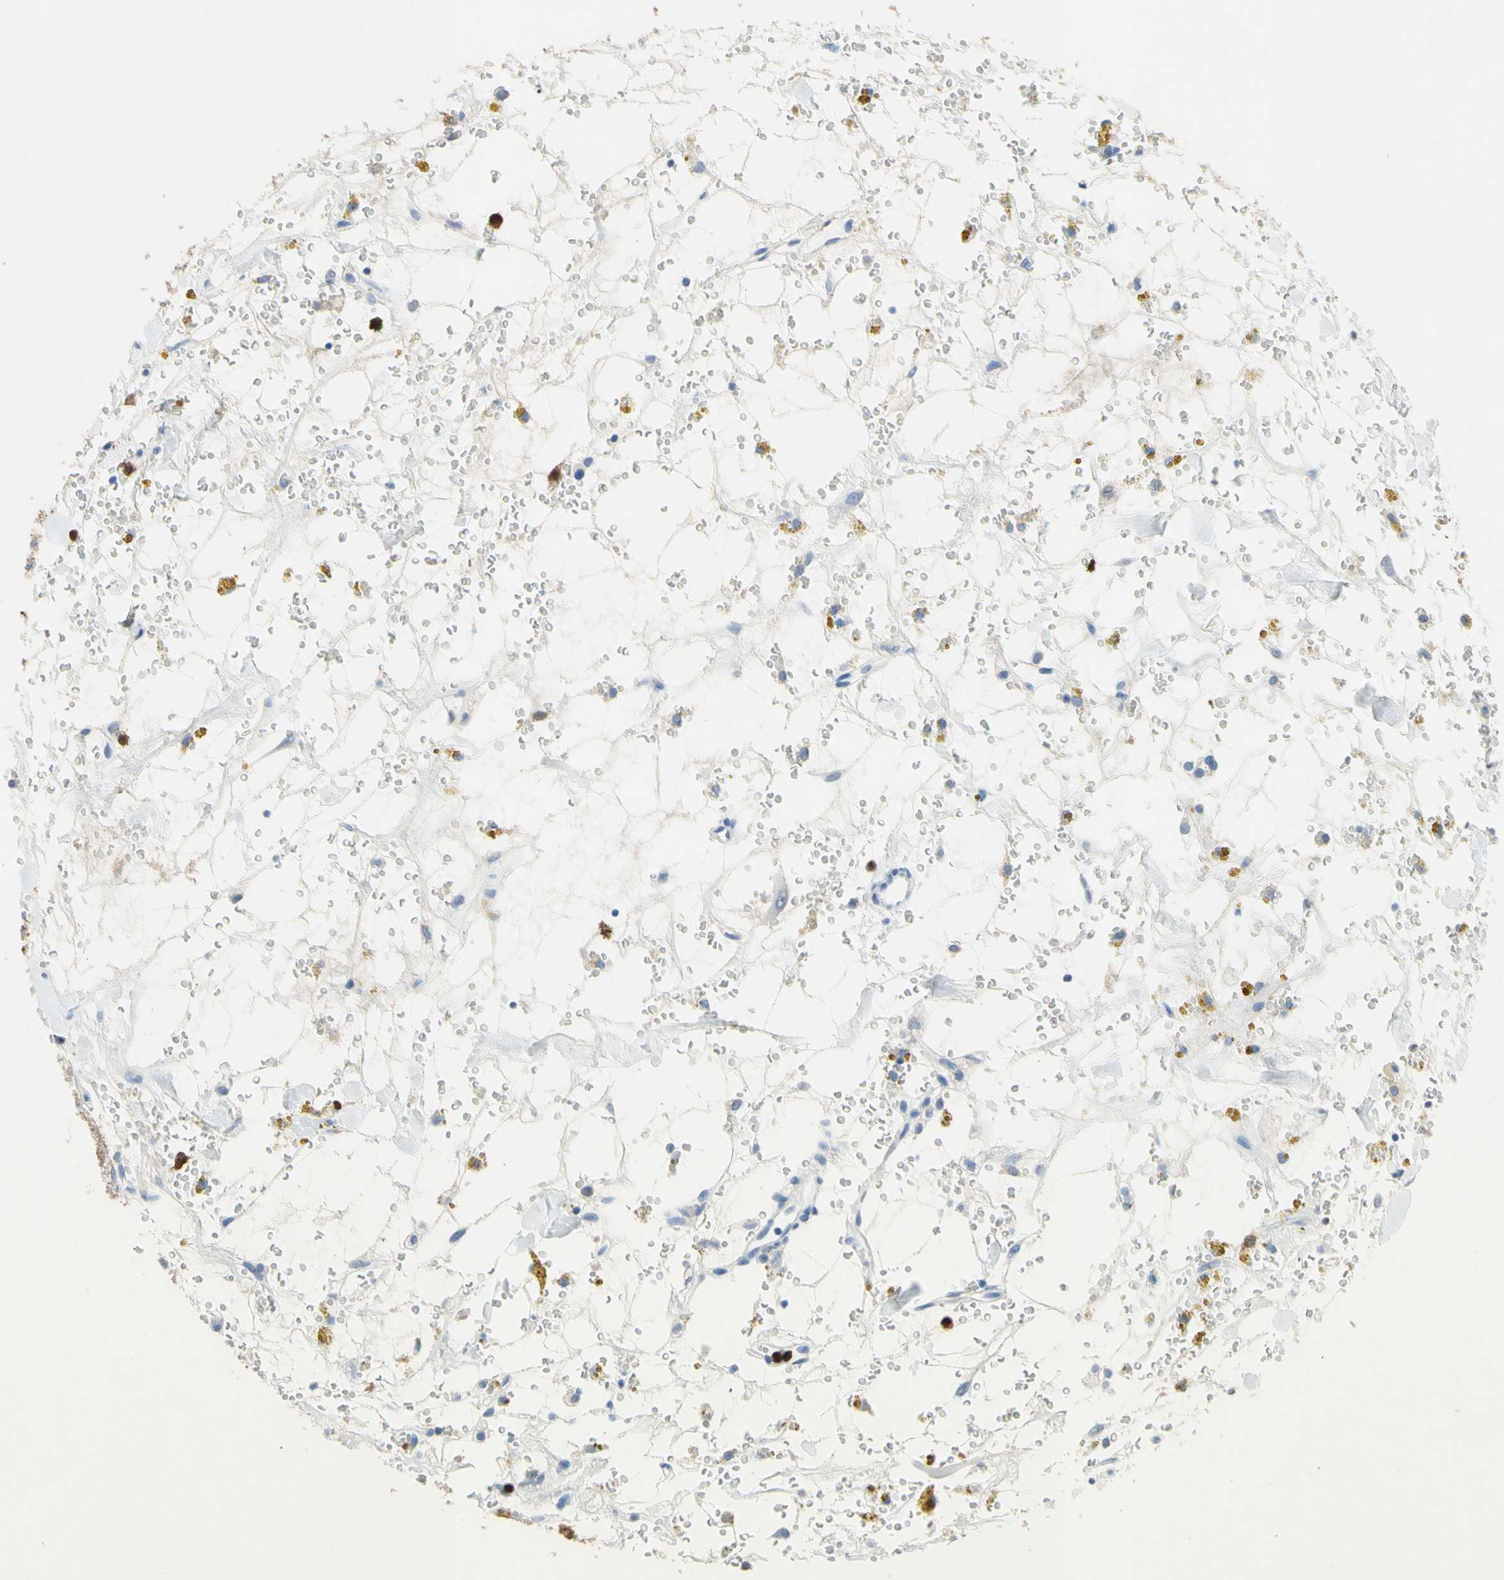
{"staining": {"intensity": "negative", "quantity": "none", "location": "none"}, "tissue": "renal cancer", "cell_type": "Tumor cells", "image_type": "cancer", "snomed": [{"axis": "morphology", "description": "Adenocarcinoma, NOS"}, {"axis": "topography", "description": "Kidney"}], "caption": "Renal adenocarcinoma stained for a protein using immunohistochemistry displays no staining tumor cells.", "gene": "NFKBIZ", "patient": {"sex": "male", "age": 61}}